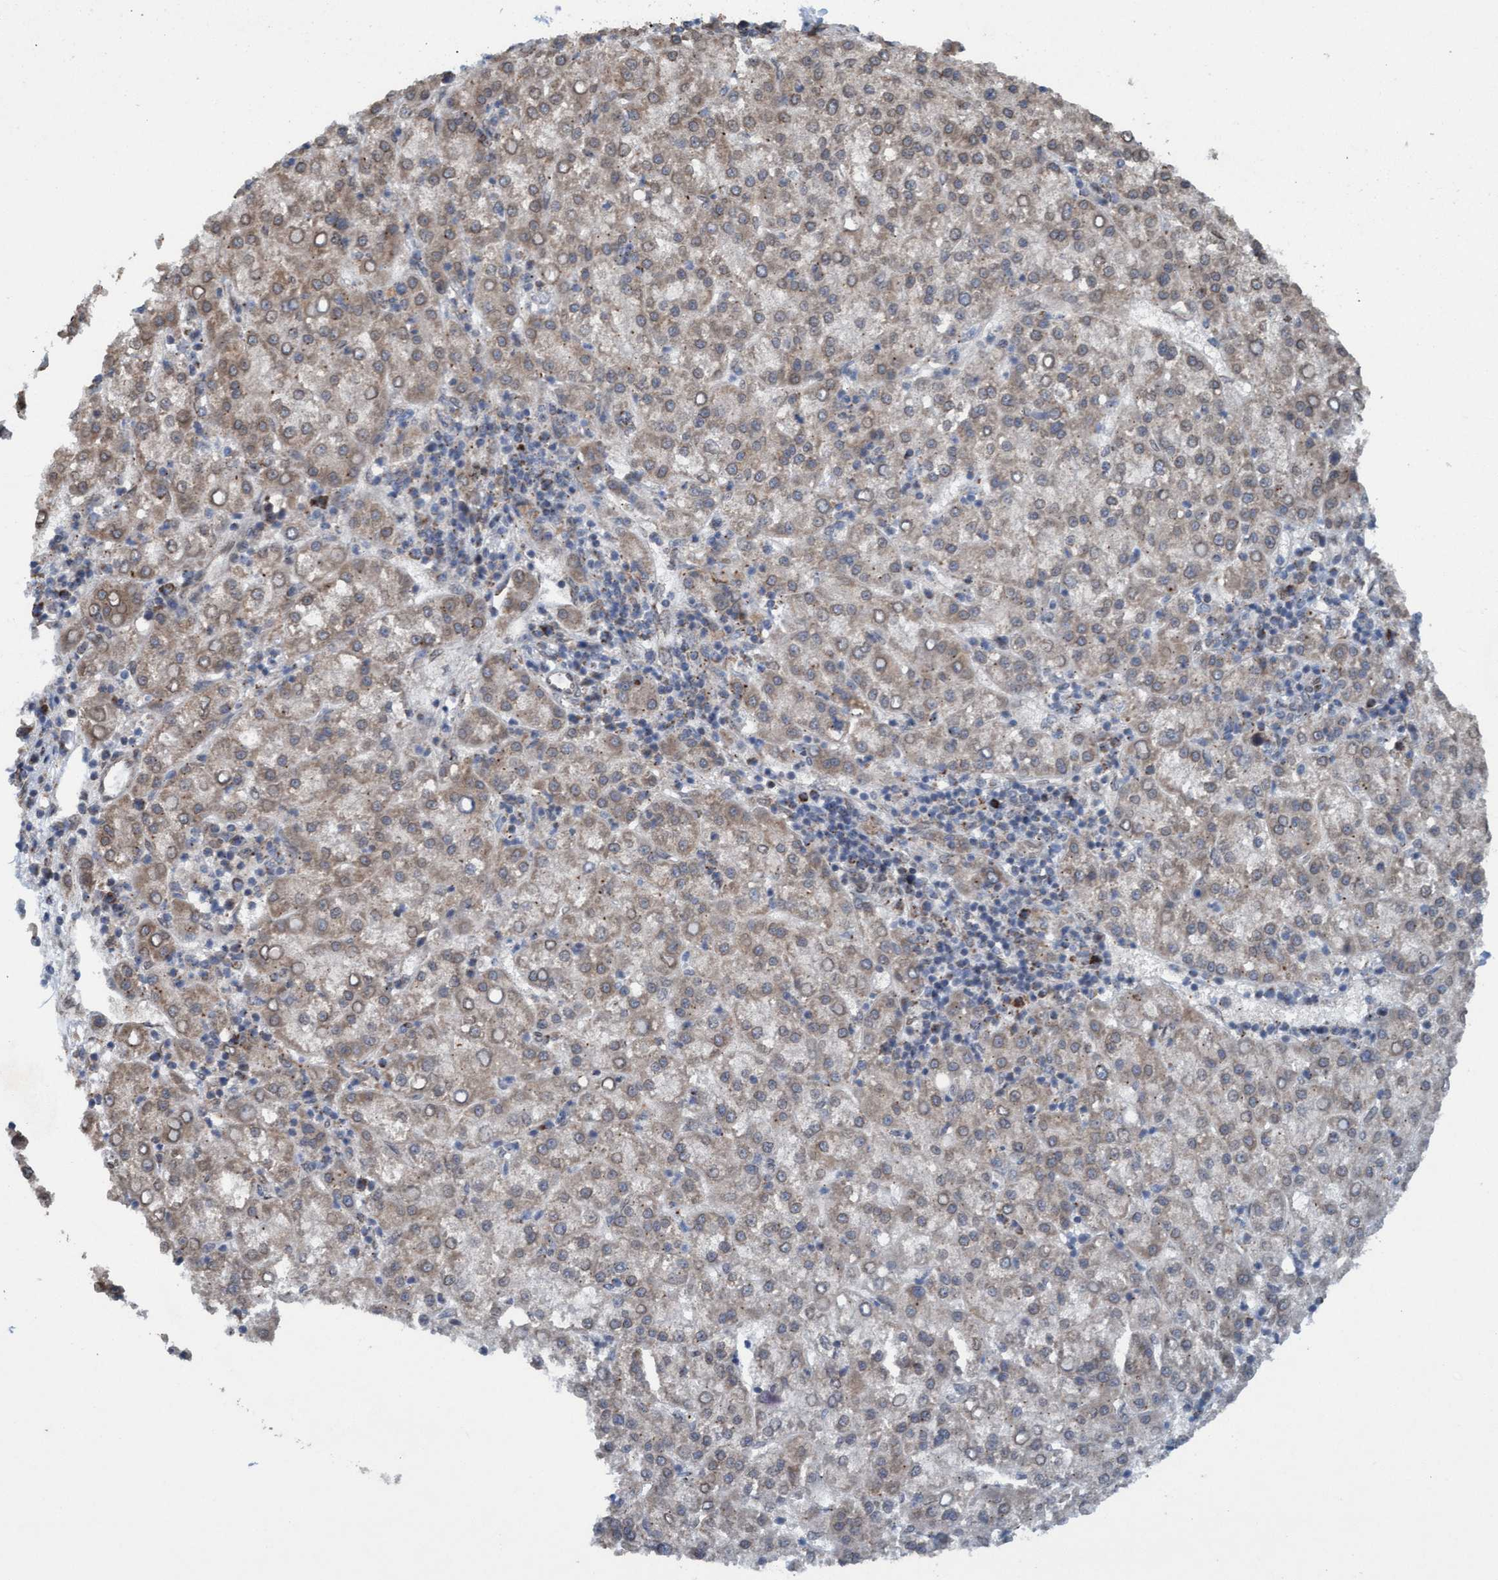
{"staining": {"intensity": "weak", "quantity": "25%-75%", "location": "cytoplasmic/membranous"}, "tissue": "liver cancer", "cell_type": "Tumor cells", "image_type": "cancer", "snomed": [{"axis": "morphology", "description": "Carcinoma, Hepatocellular, NOS"}, {"axis": "topography", "description": "Liver"}], "caption": "Weak cytoplasmic/membranous staining is identified in about 25%-75% of tumor cells in liver cancer.", "gene": "MRPS23", "patient": {"sex": "female", "age": 58}}